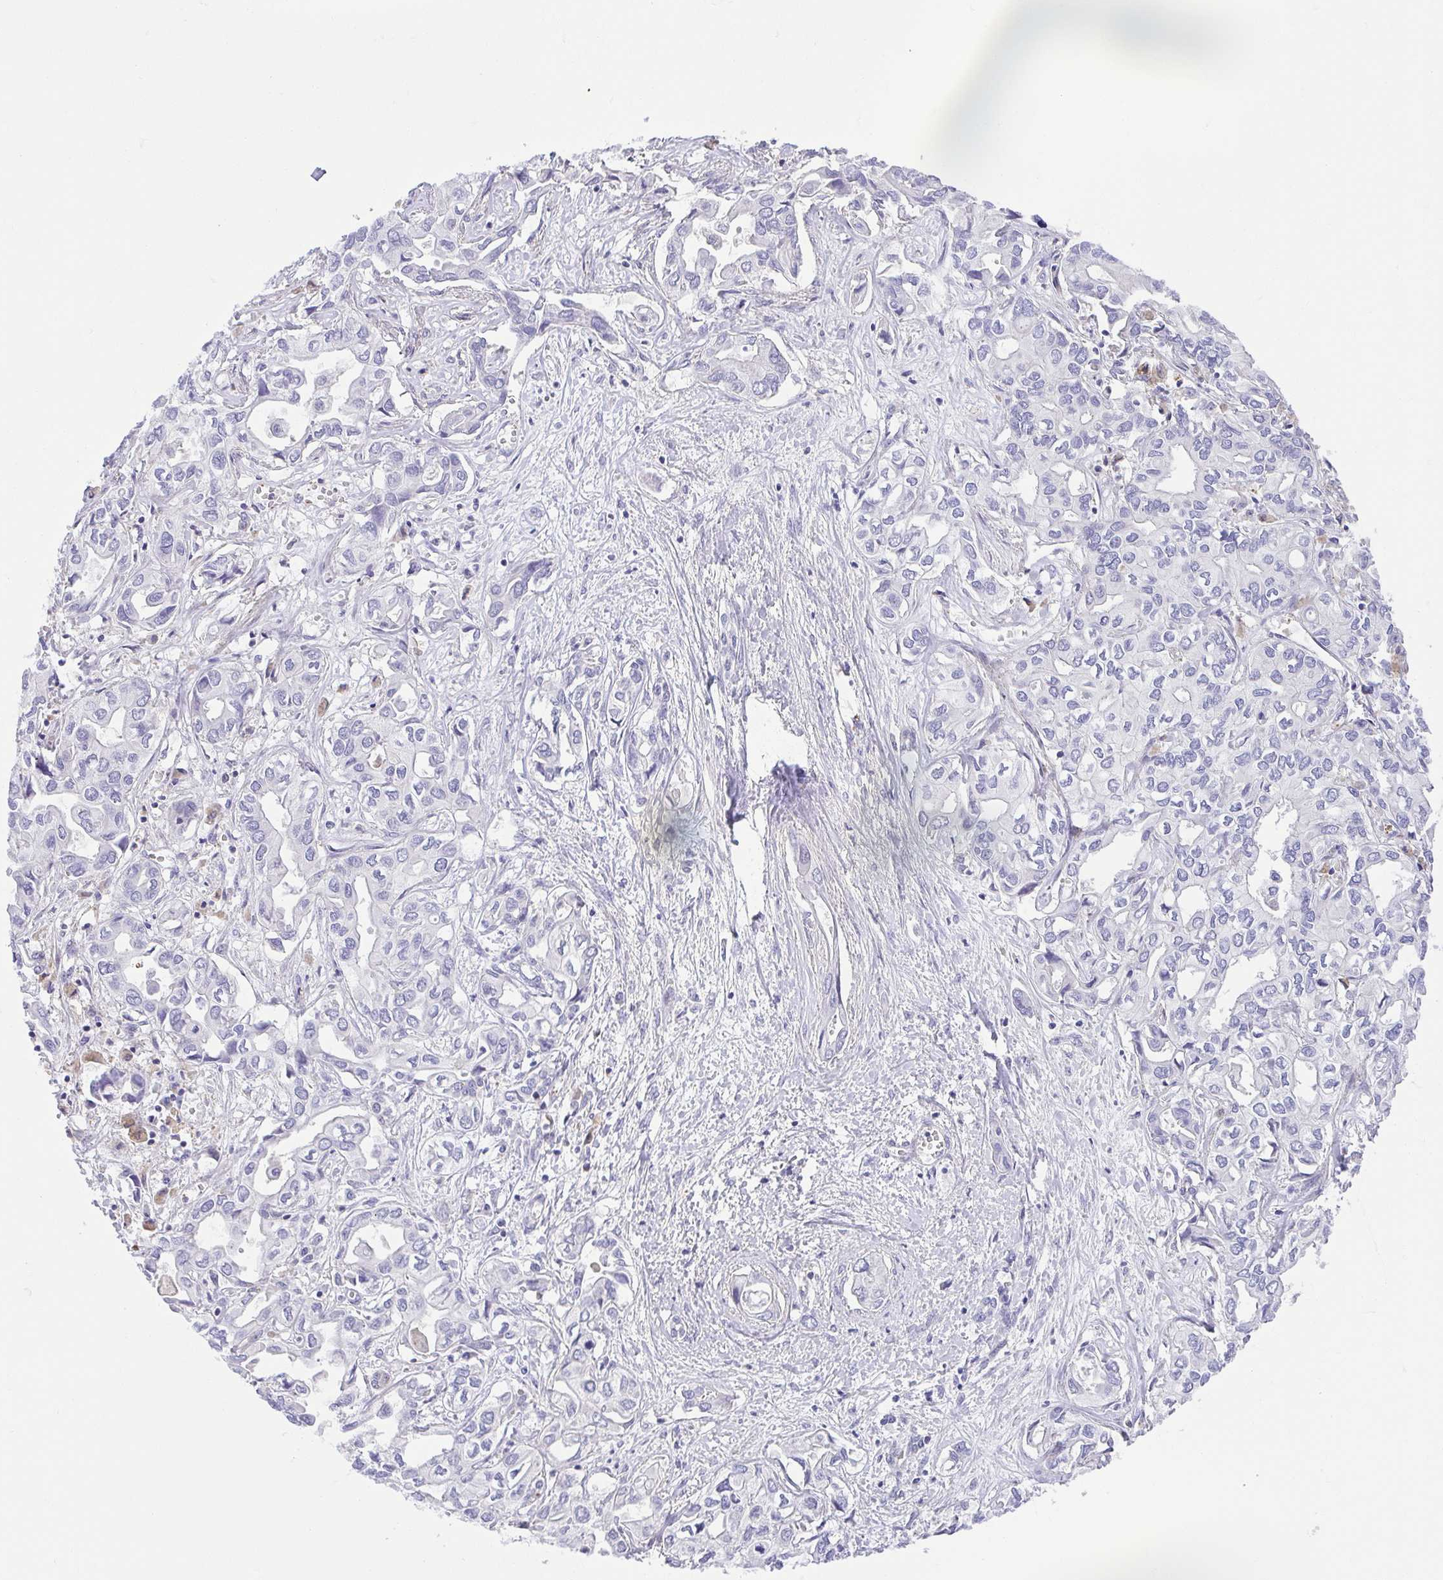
{"staining": {"intensity": "negative", "quantity": "none", "location": "none"}, "tissue": "liver cancer", "cell_type": "Tumor cells", "image_type": "cancer", "snomed": [{"axis": "morphology", "description": "Cholangiocarcinoma"}, {"axis": "topography", "description": "Liver"}], "caption": "Immunohistochemistry (IHC) micrograph of neoplastic tissue: human liver cholangiocarcinoma stained with DAB shows no significant protein staining in tumor cells.", "gene": "PRR14L", "patient": {"sex": "female", "age": 64}}